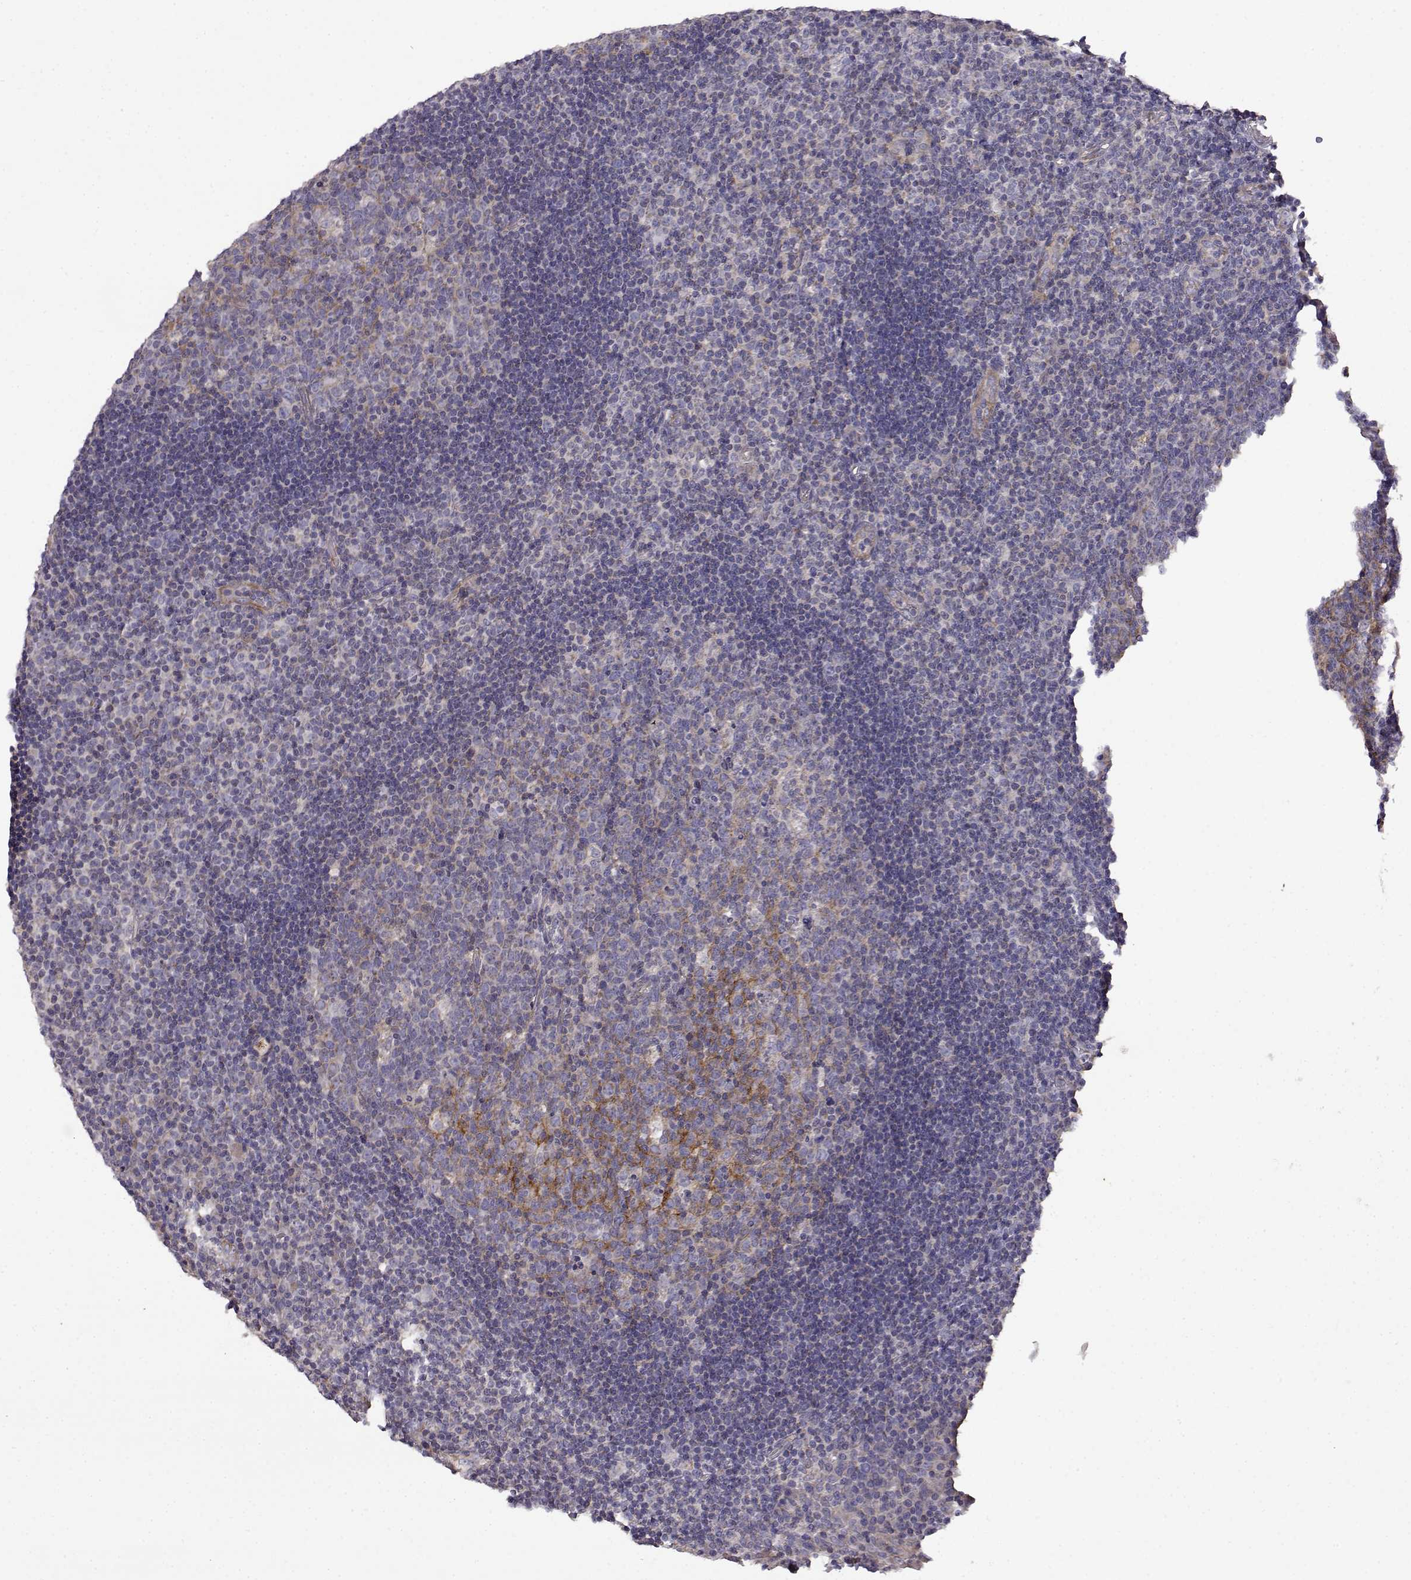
{"staining": {"intensity": "moderate", "quantity": "<25%", "location": "cytoplasmic/membranous"}, "tissue": "tonsil", "cell_type": "Germinal center cells", "image_type": "normal", "snomed": [{"axis": "morphology", "description": "Normal tissue, NOS"}, {"axis": "topography", "description": "Tonsil"}], "caption": "Immunohistochemistry (IHC) of normal tonsil demonstrates low levels of moderate cytoplasmic/membranous expression in approximately <25% of germinal center cells.", "gene": "DDC", "patient": {"sex": "male", "age": 17}}